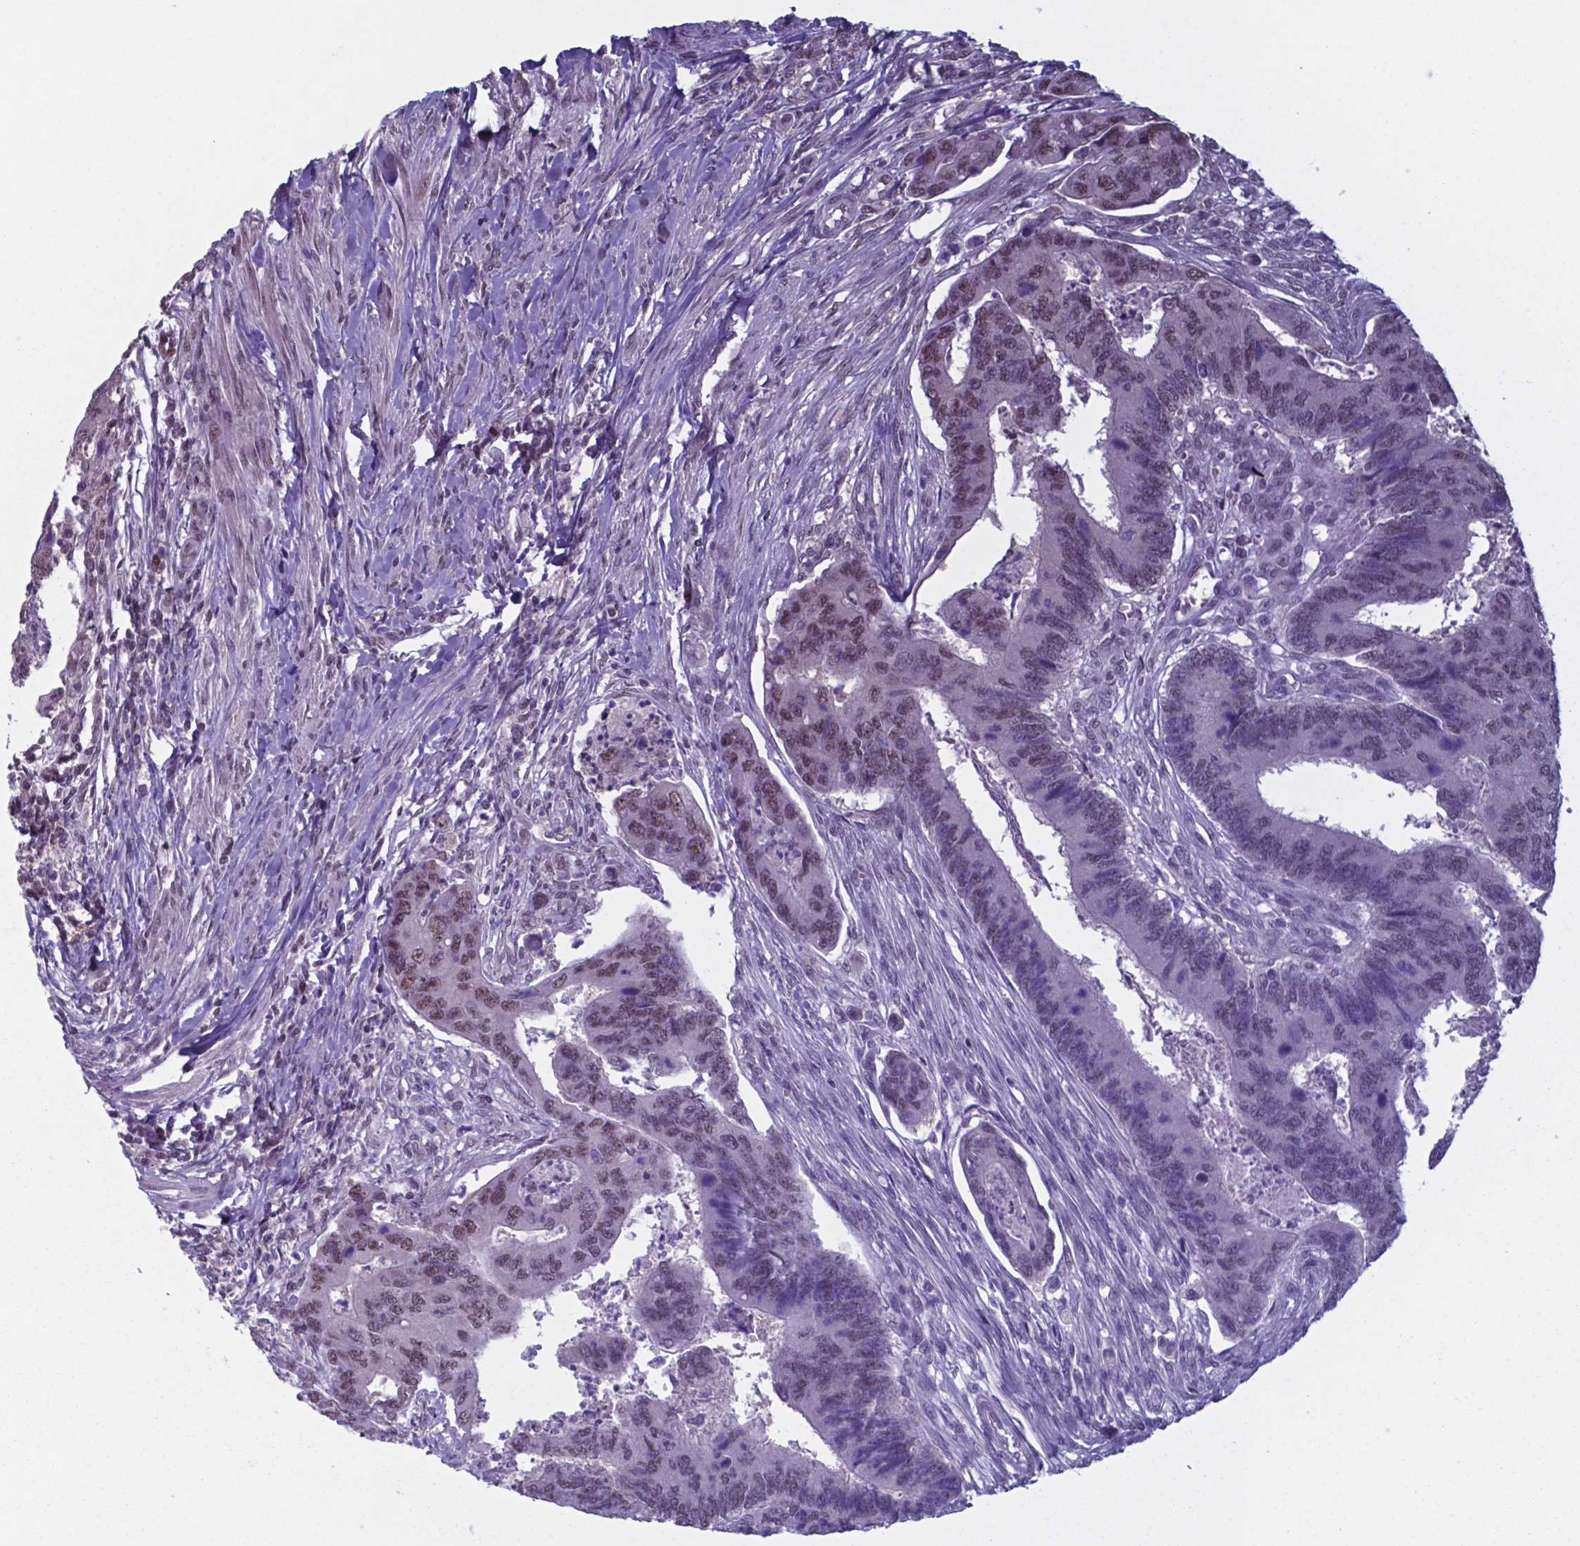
{"staining": {"intensity": "moderate", "quantity": "25%-75%", "location": "nuclear"}, "tissue": "colorectal cancer", "cell_type": "Tumor cells", "image_type": "cancer", "snomed": [{"axis": "morphology", "description": "Adenocarcinoma, NOS"}, {"axis": "topography", "description": "Colon"}], "caption": "A histopathology image of colorectal adenocarcinoma stained for a protein shows moderate nuclear brown staining in tumor cells.", "gene": "UBA1", "patient": {"sex": "female", "age": 67}}